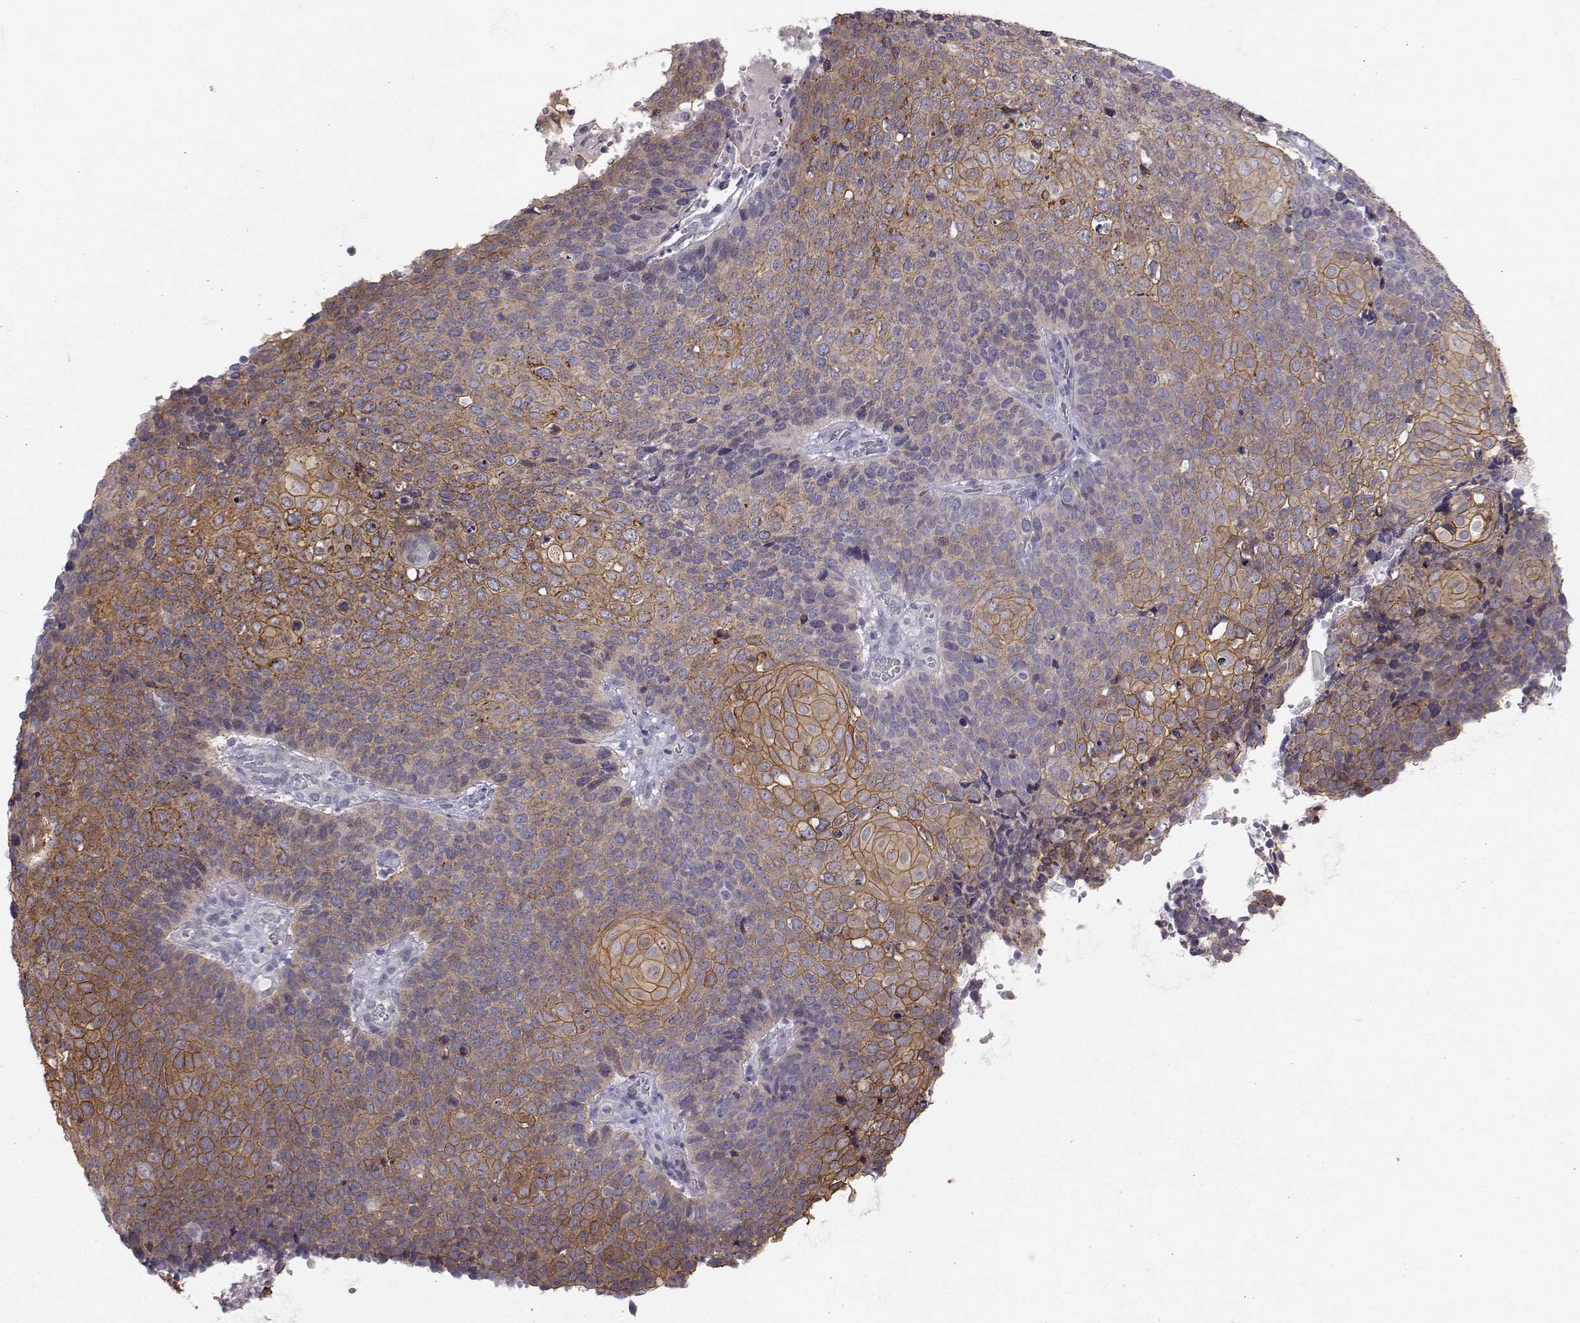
{"staining": {"intensity": "strong", "quantity": "25%-75%", "location": "cytoplasmic/membranous"}, "tissue": "cervical cancer", "cell_type": "Tumor cells", "image_type": "cancer", "snomed": [{"axis": "morphology", "description": "Squamous cell carcinoma, NOS"}, {"axis": "topography", "description": "Cervix"}], "caption": "This is an image of immunohistochemistry staining of squamous cell carcinoma (cervical), which shows strong positivity in the cytoplasmic/membranous of tumor cells.", "gene": "ZNF185", "patient": {"sex": "female", "age": 39}}